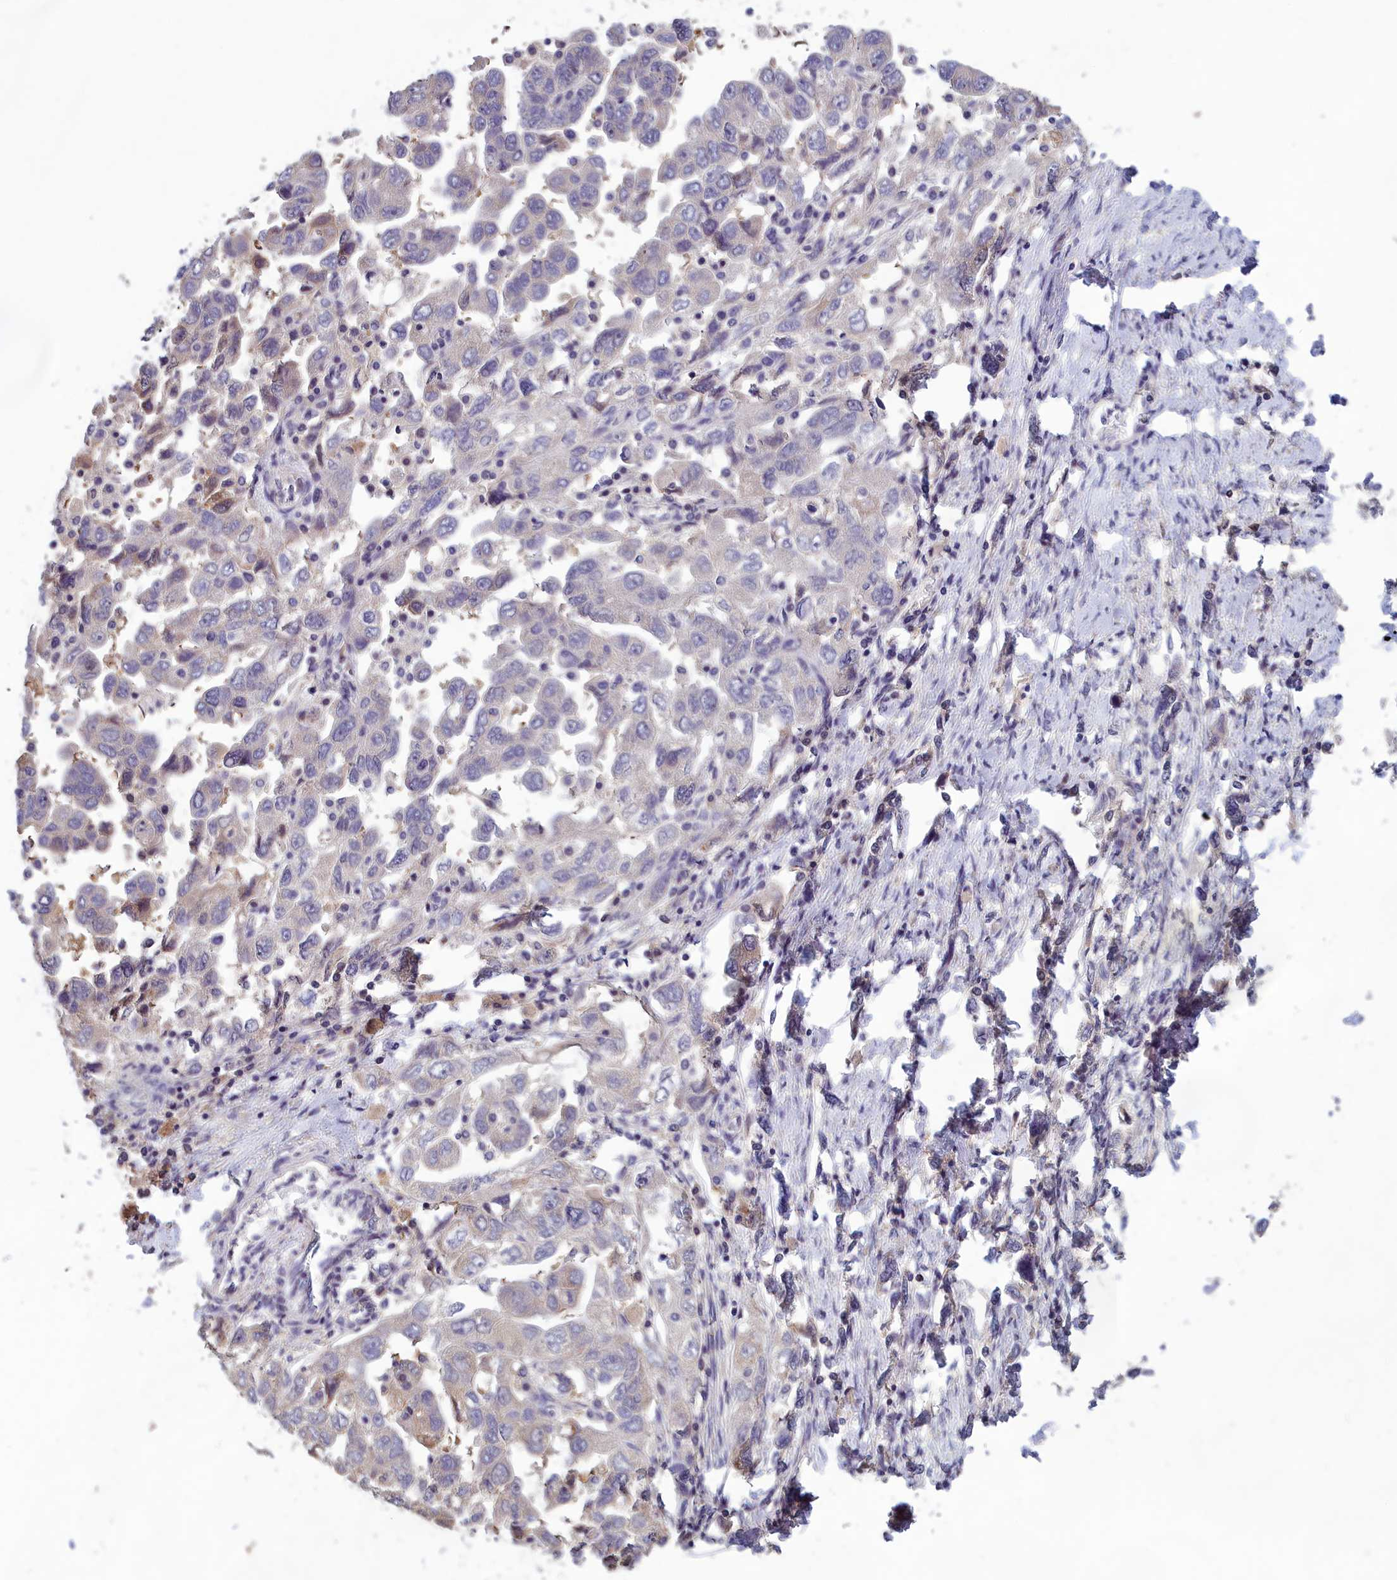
{"staining": {"intensity": "negative", "quantity": "none", "location": "none"}, "tissue": "ovarian cancer", "cell_type": "Tumor cells", "image_type": "cancer", "snomed": [{"axis": "morphology", "description": "Carcinoma, NOS"}, {"axis": "morphology", "description": "Cystadenocarcinoma, serous, NOS"}, {"axis": "topography", "description": "Ovary"}], "caption": "Tumor cells are negative for brown protein staining in ovarian carcinoma.", "gene": "HECA", "patient": {"sex": "female", "age": 69}}